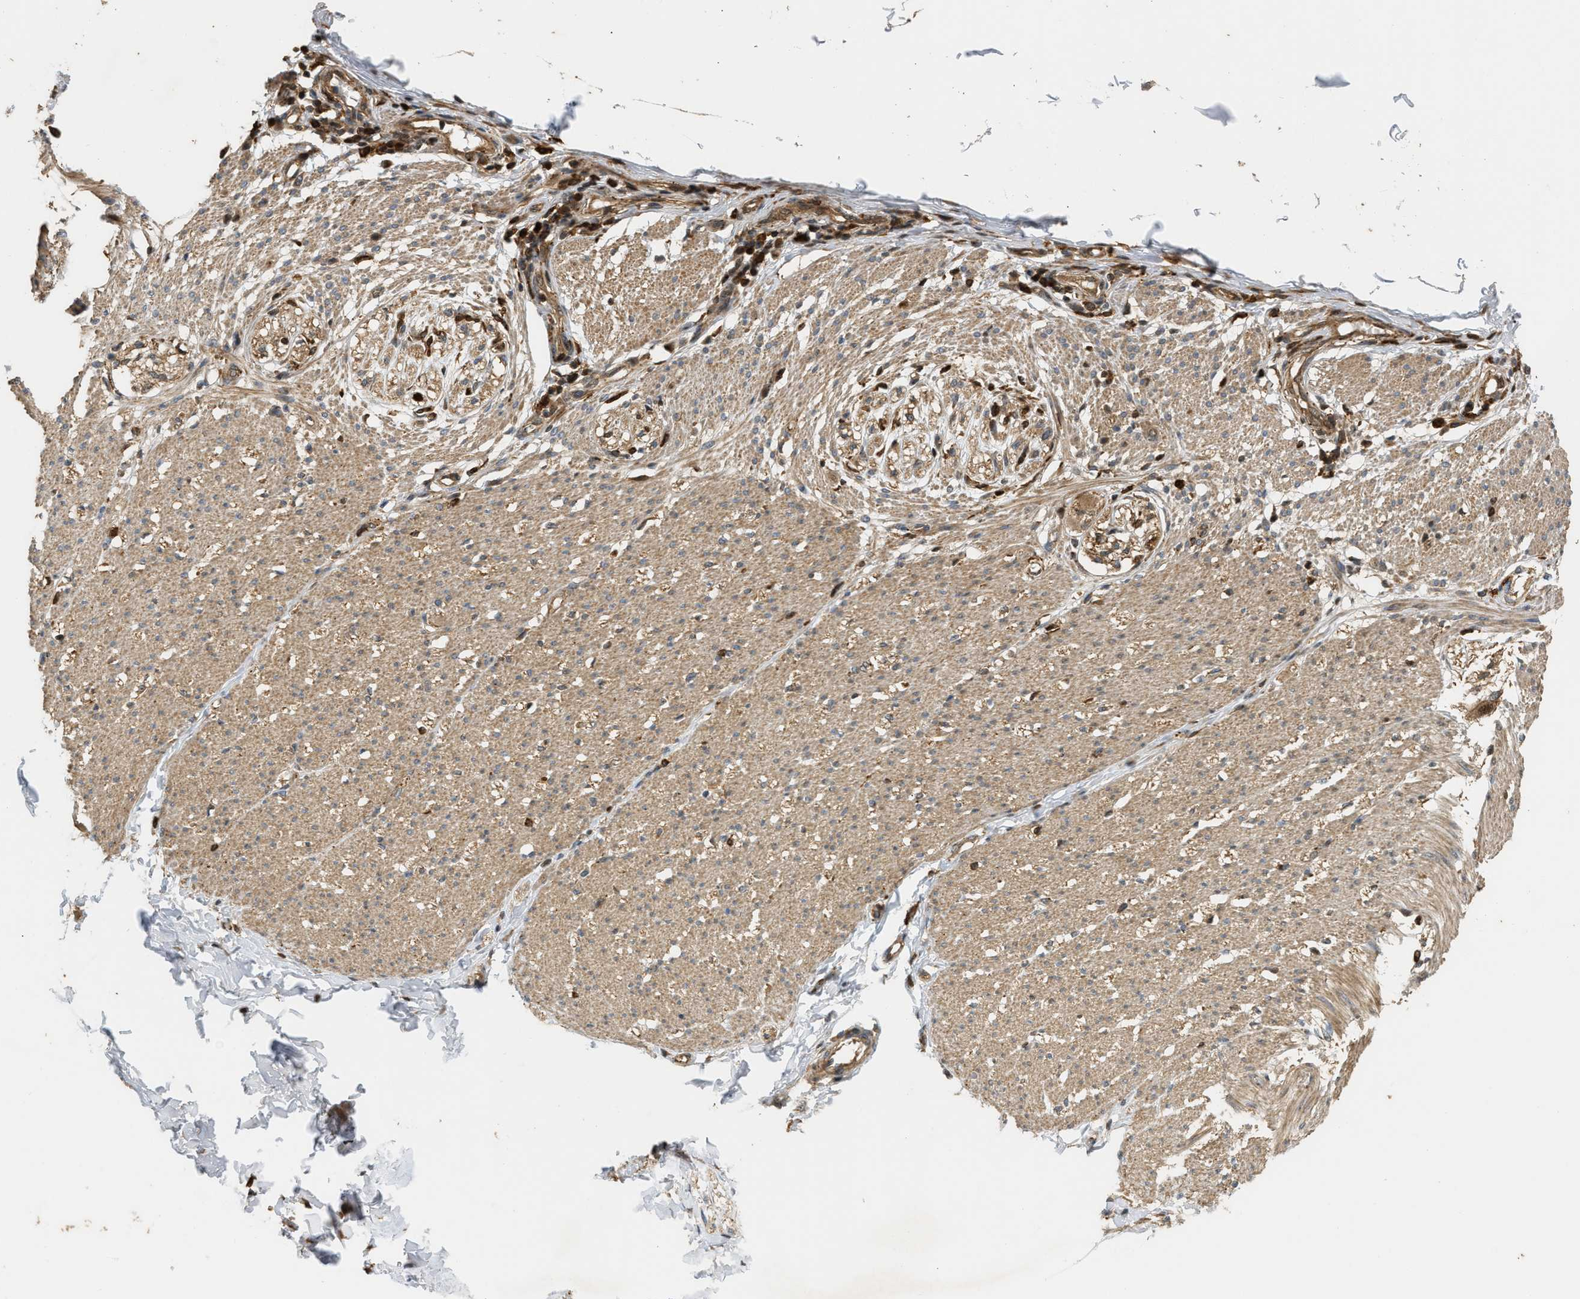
{"staining": {"intensity": "moderate", "quantity": ">75%", "location": "cytoplasmic/membranous"}, "tissue": "smooth muscle", "cell_type": "Smooth muscle cells", "image_type": "normal", "snomed": [{"axis": "morphology", "description": "Normal tissue, NOS"}, {"axis": "morphology", "description": "Adenocarcinoma, NOS"}, {"axis": "topography", "description": "Smooth muscle"}, {"axis": "topography", "description": "Colon"}], "caption": "This is a photomicrograph of immunohistochemistry staining of benign smooth muscle, which shows moderate positivity in the cytoplasmic/membranous of smooth muscle cells.", "gene": "ENSG00000282218", "patient": {"sex": "male", "age": 14}}